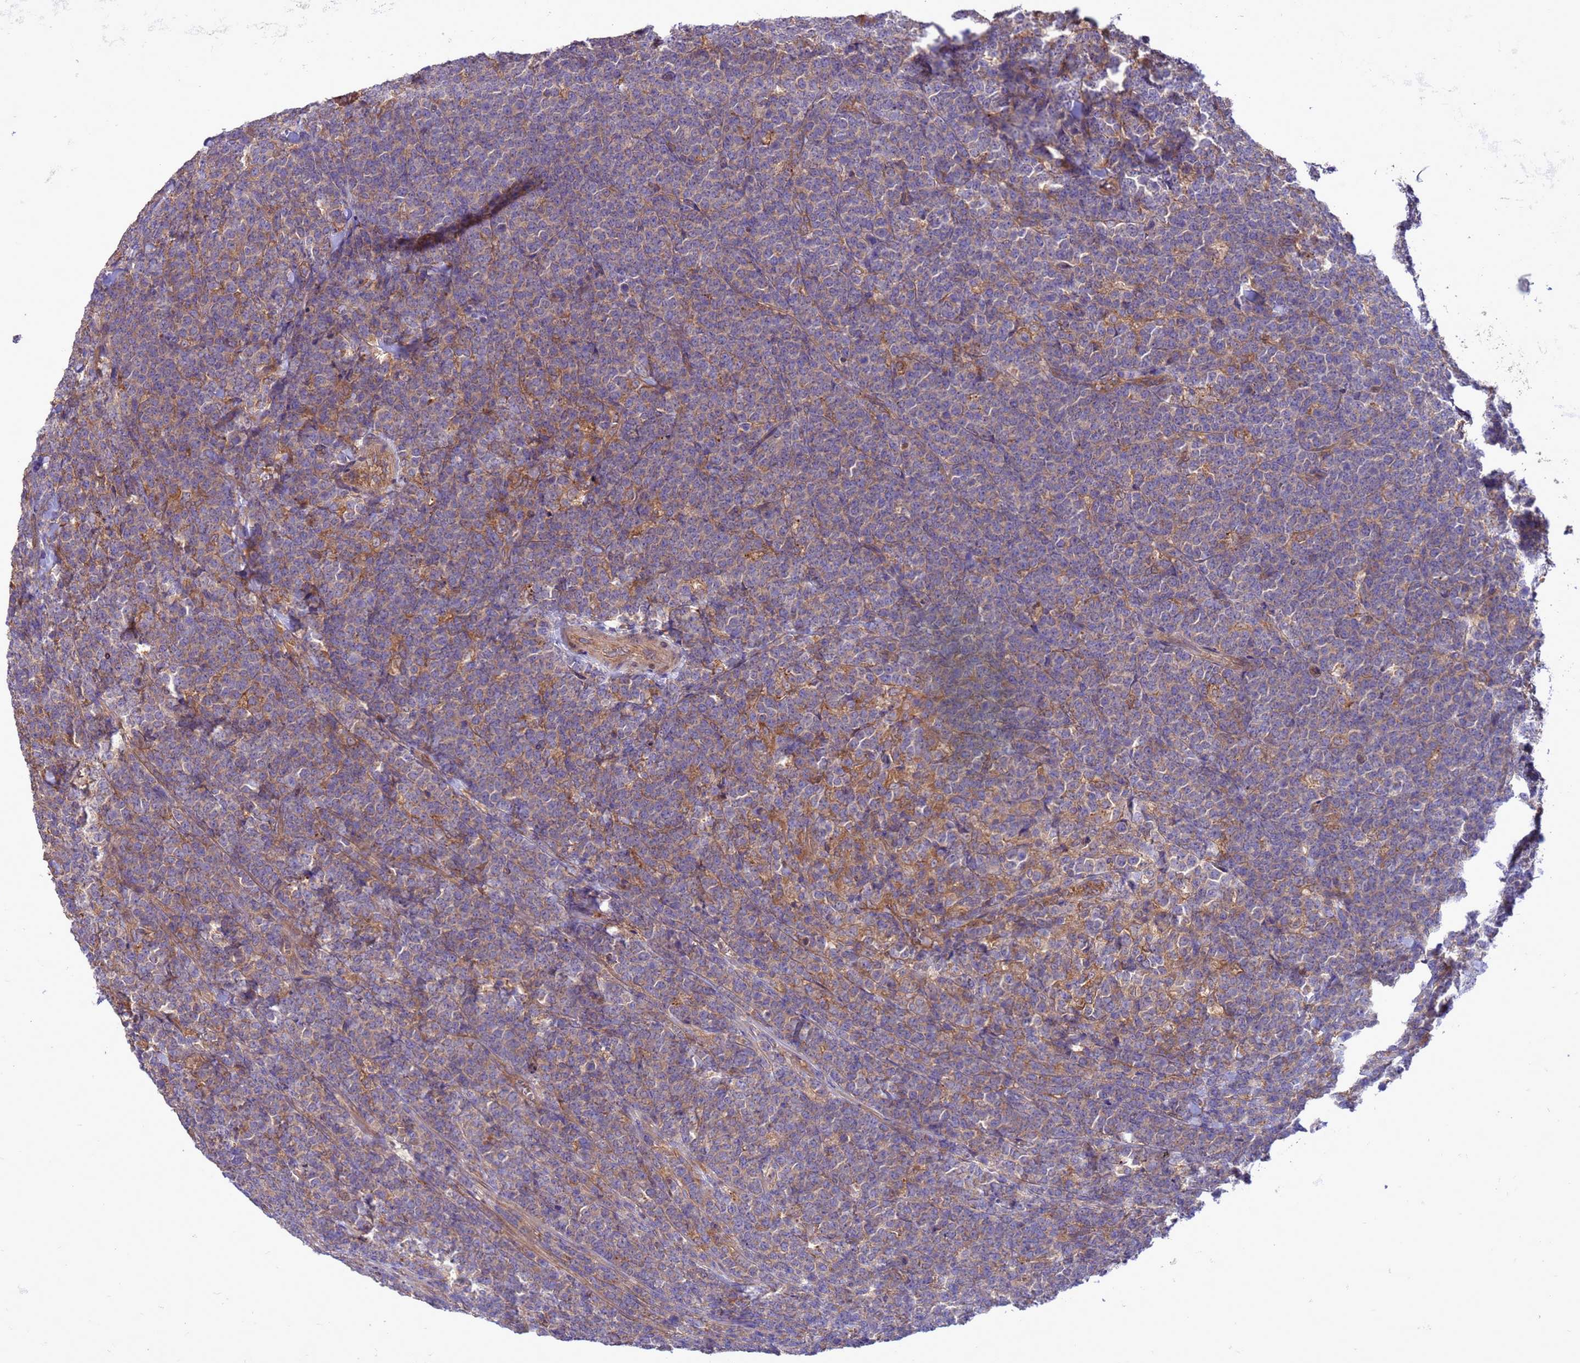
{"staining": {"intensity": "negative", "quantity": "none", "location": "none"}, "tissue": "lymphoma", "cell_type": "Tumor cells", "image_type": "cancer", "snomed": [{"axis": "morphology", "description": "Malignant lymphoma, non-Hodgkin's type, High grade"}, {"axis": "topography", "description": "Small intestine"}], "caption": "Immunohistochemistry micrograph of neoplastic tissue: lymphoma stained with DAB (3,3'-diaminobenzidine) demonstrates no significant protein positivity in tumor cells. Brightfield microscopy of immunohistochemistry (IHC) stained with DAB (brown) and hematoxylin (blue), captured at high magnification.", "gene": "ARHGAP12", "patient": {"sex": "male", "age": 8}}